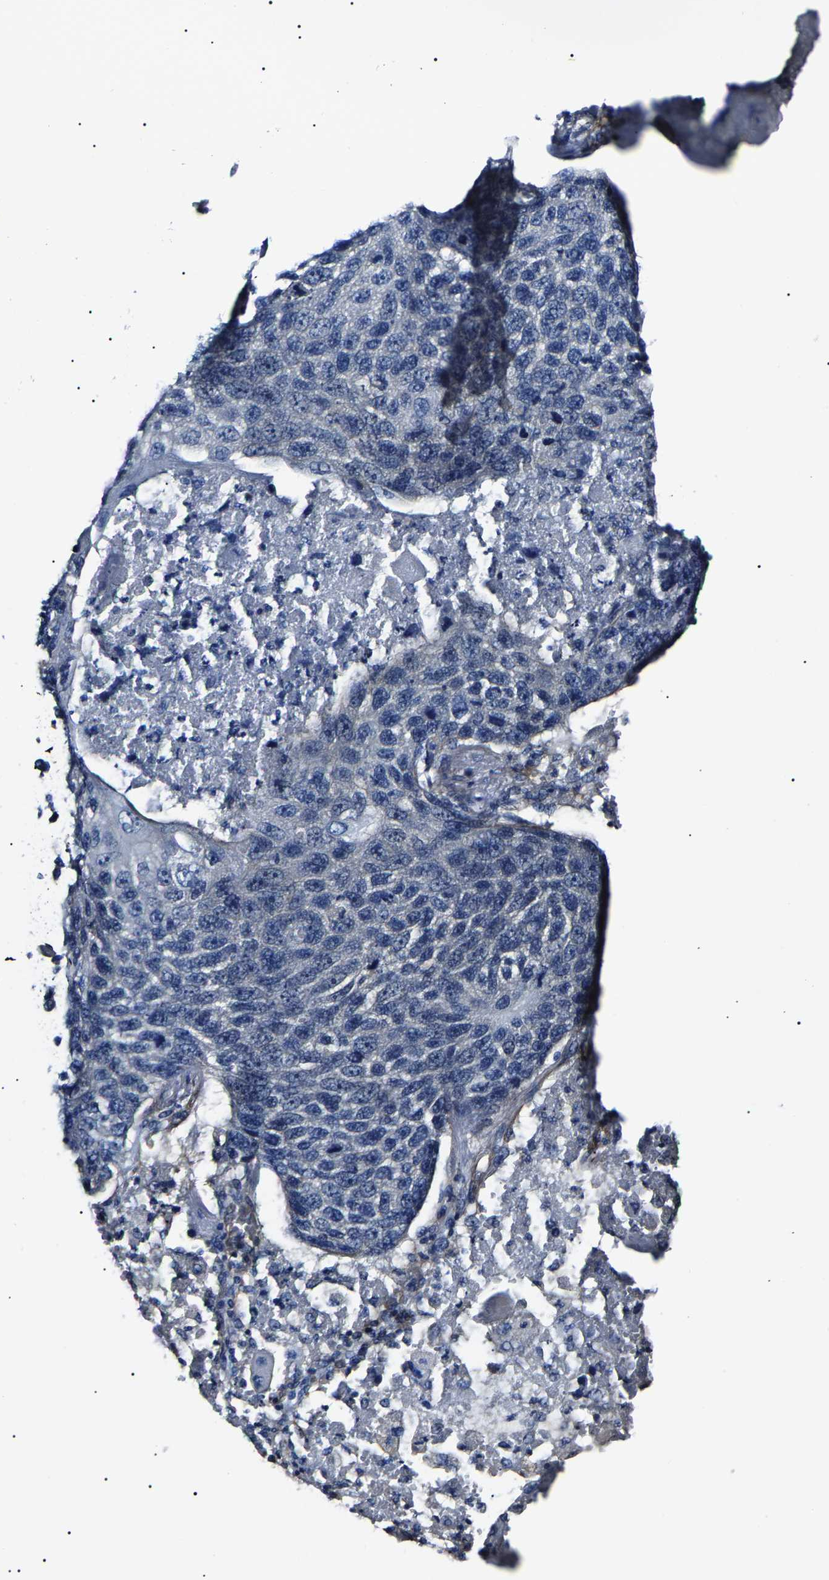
{"staining": {"intensity": "negative", "quantity": "none", "location": "none"}, "tissue": "lung cancer", "cell_type": "Tumor cells", "image_type": "cancer", "snomed": [{"axis": "morphology", "description": "Squamous cell carcinoma, NOS"}, {"axis": "topography", "description": "Lung"}], "caption": "Immunohistochemical staining of lung cancer demonstrates no significant positivity in tumor cells.", "gene": "KLHL42", "patient": {"sex": "male", "age": 61}}